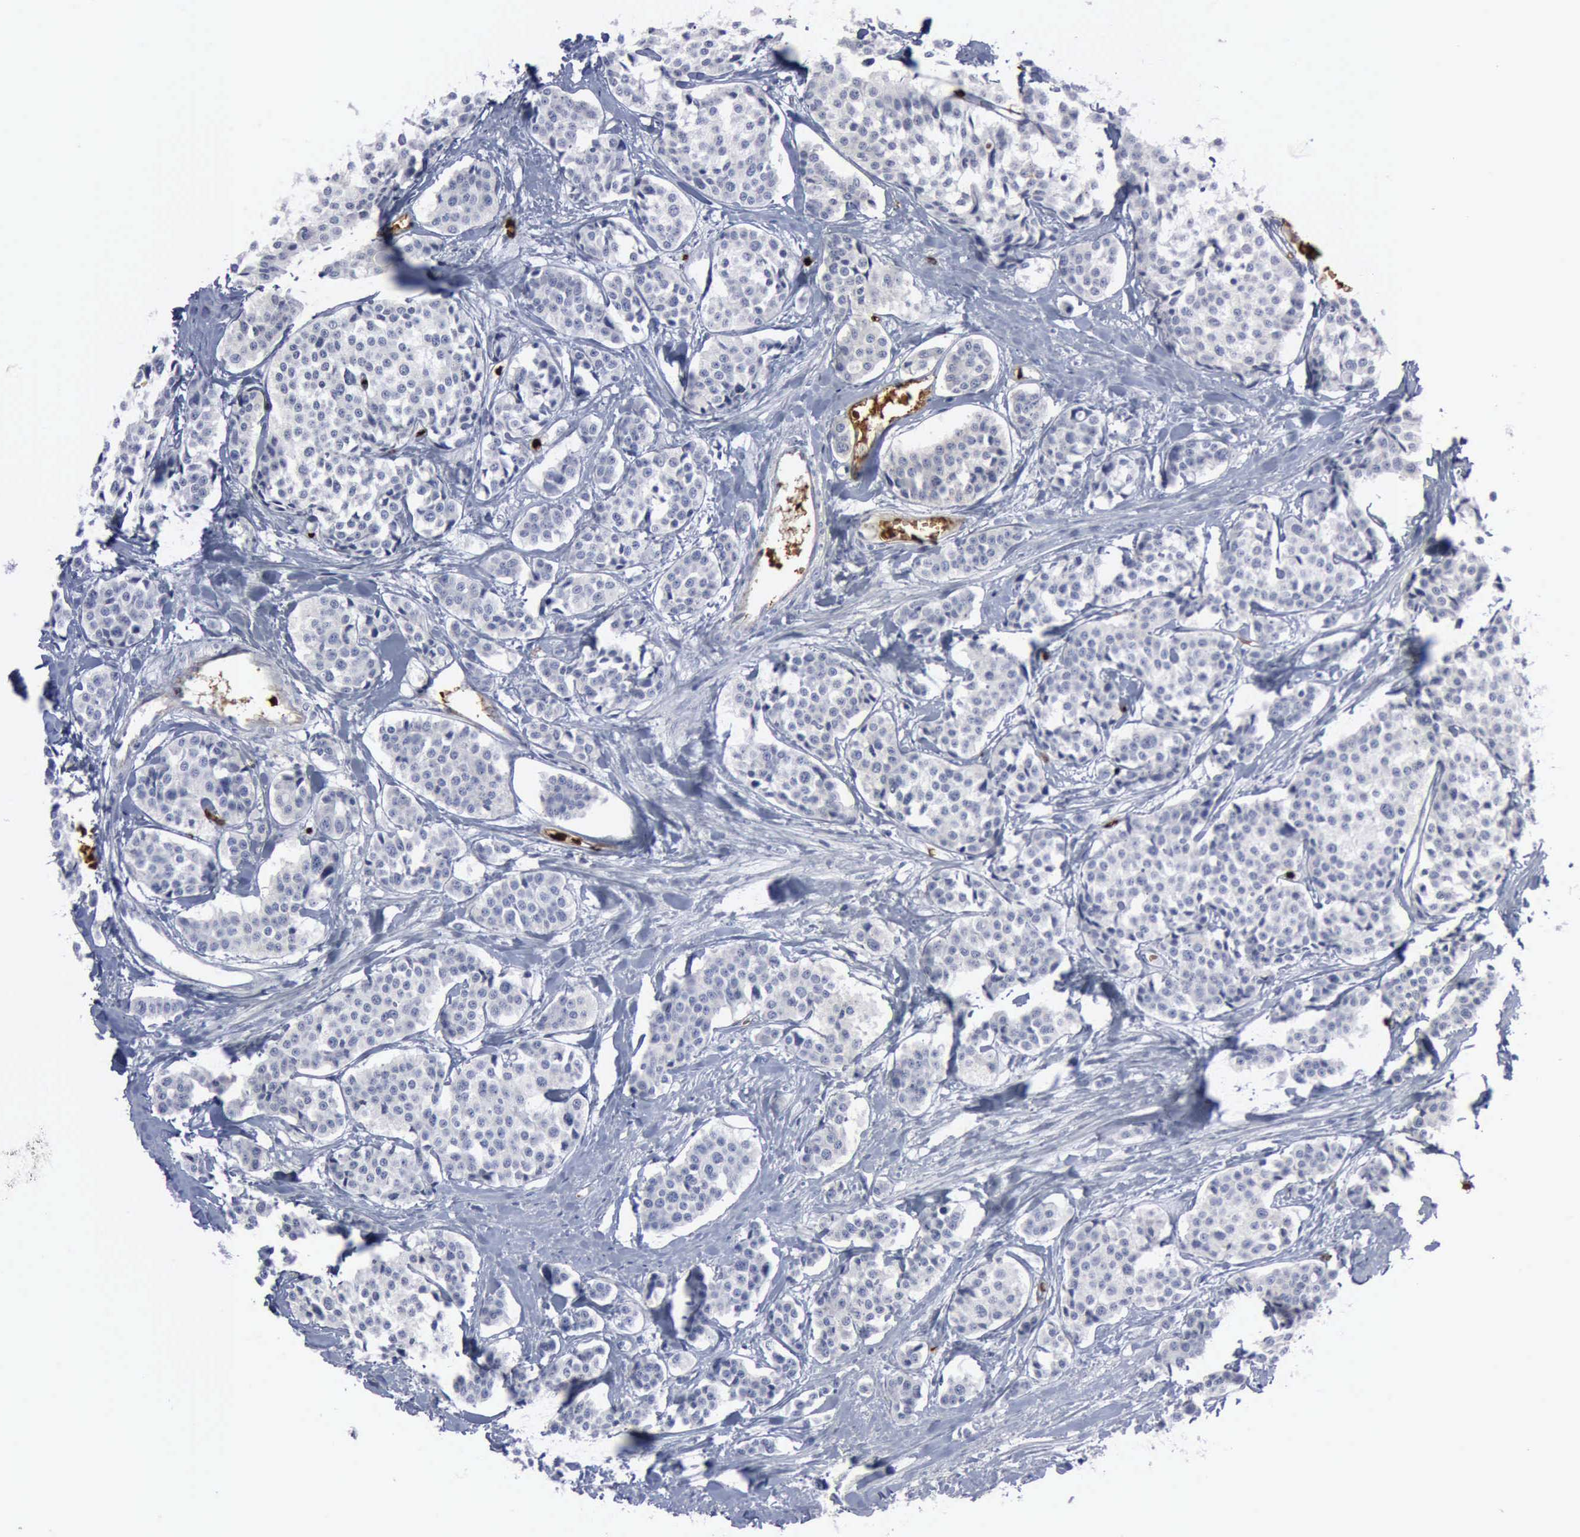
{"staining": {"intensity": "negative", "quantity": "none", "location": "none"}, "tissue": "carcinoid", "cell_type": "Tumor cells", "image_type": "cancer", "snomed": [{"axis": "morphology", "description": "Carcinoid, malignant, NOS"}, {"axis": "topography", "description": "Small intestine"}], "caption": "Carcinoid (malignant) was stained to show a protein in brown. There is no significant staining in tumor cells.", "gene": "TGFB1", "patient": {"sex": "male", "age": 60}}